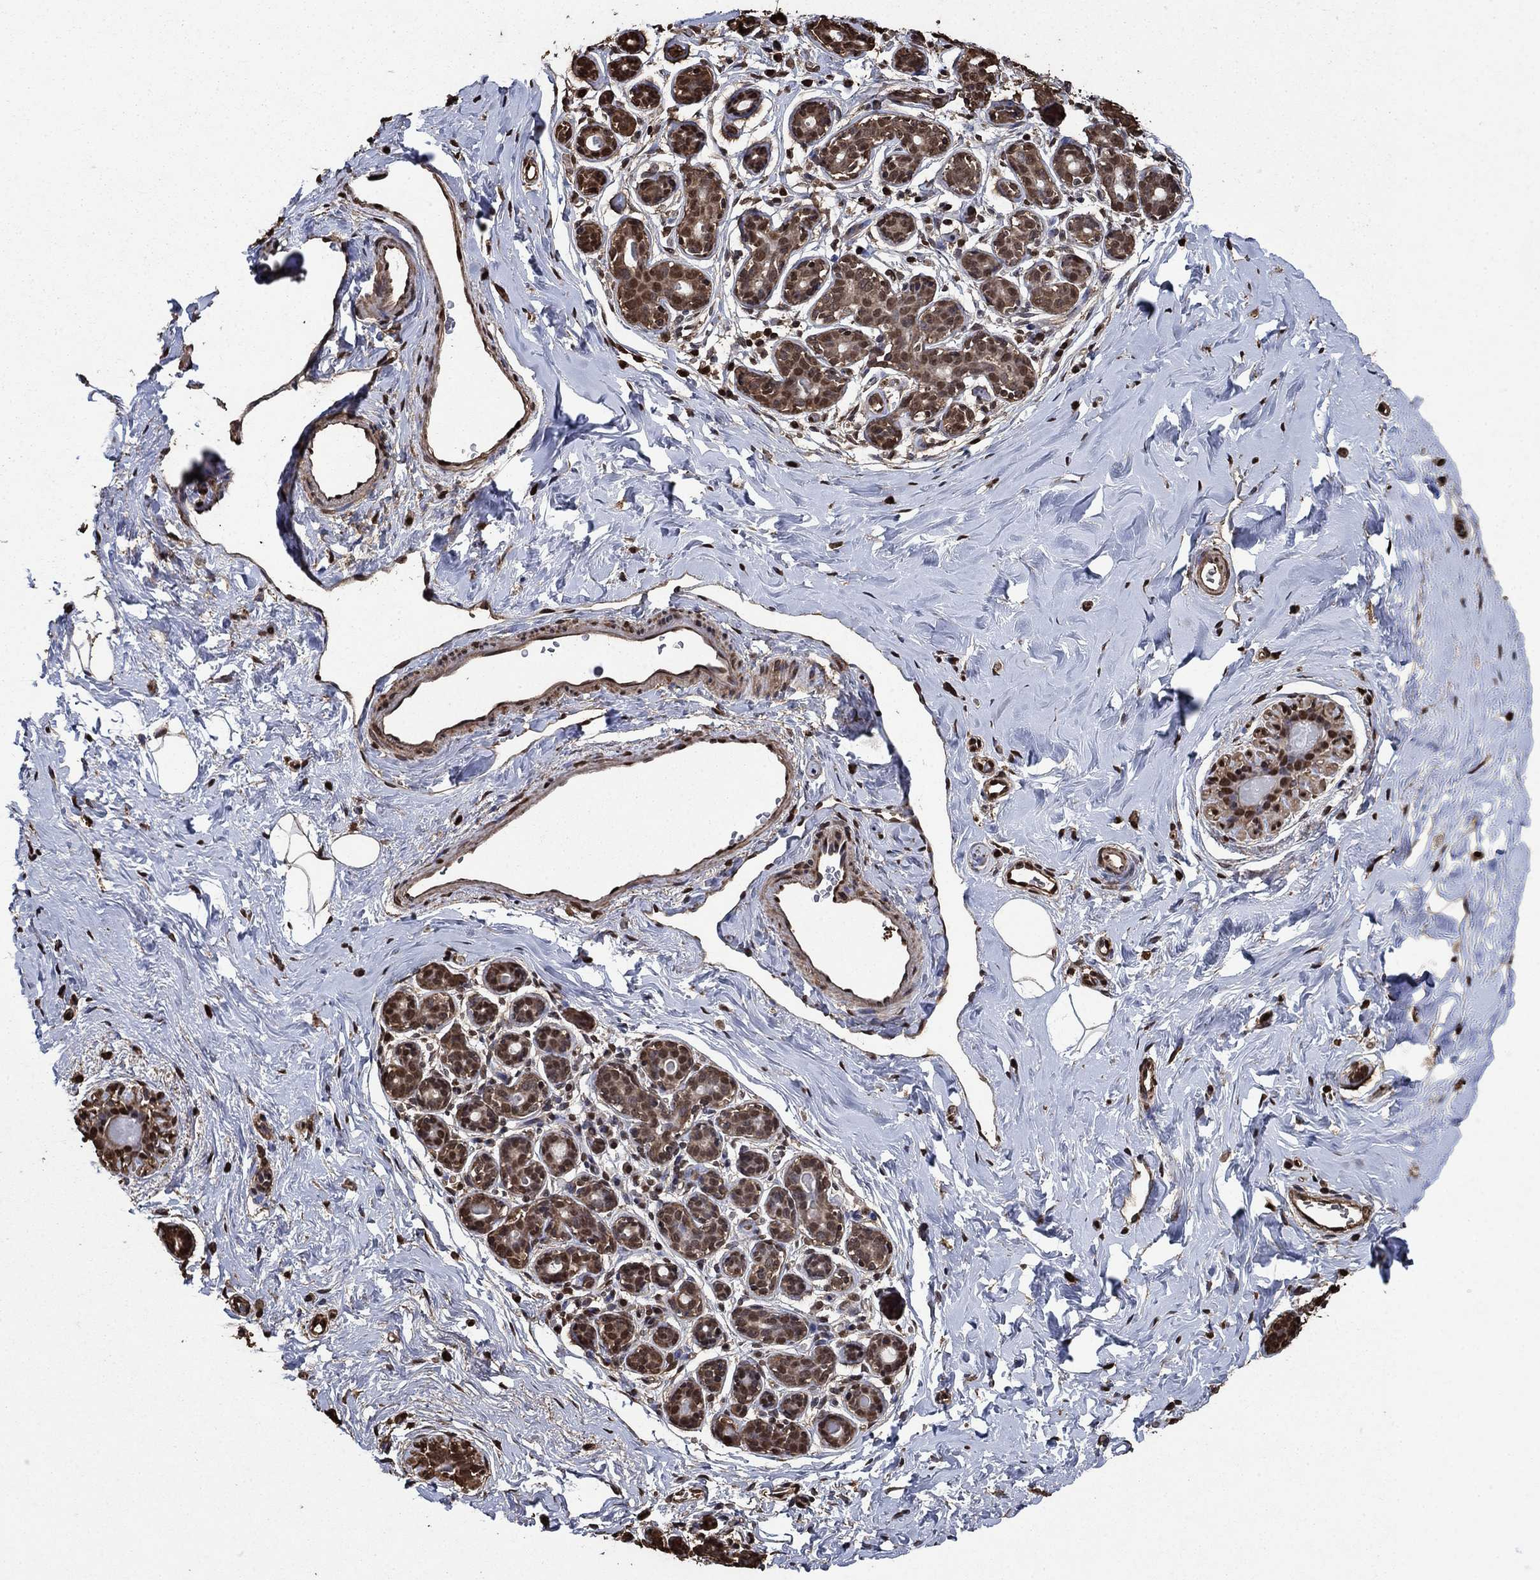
{"staining": {"intensity": "moderate", "quantity": "25%-75%", "location": "cytoplasmic/membranous,nuclear"}, "tissue": "breast", "cell_type": "Glandular cells", "image_type": "normal", "snomed": [{"axis": "morphology", "description": "Normal tissue, NOS"}, {"axis": "topography", "description": "Skin"}, {"axis": "topography", "description": "Breast"}], "caption": "Immunohistochemistry (DAB (3,3'-diaminobenzidine)) staining of benign breast demonstrates moderate cytoplasmic/membranous,nuclear protein positivity in about 25%-75% of glandular cells. The staining is performed using DAB (3,3'-diaminobenzidine) brown chromogen to label protein expression. The nuclei are counter-stained blue using hematoxylin.", "gene": "GAPDH", "patient": {"sex": "female", "age": 43}}